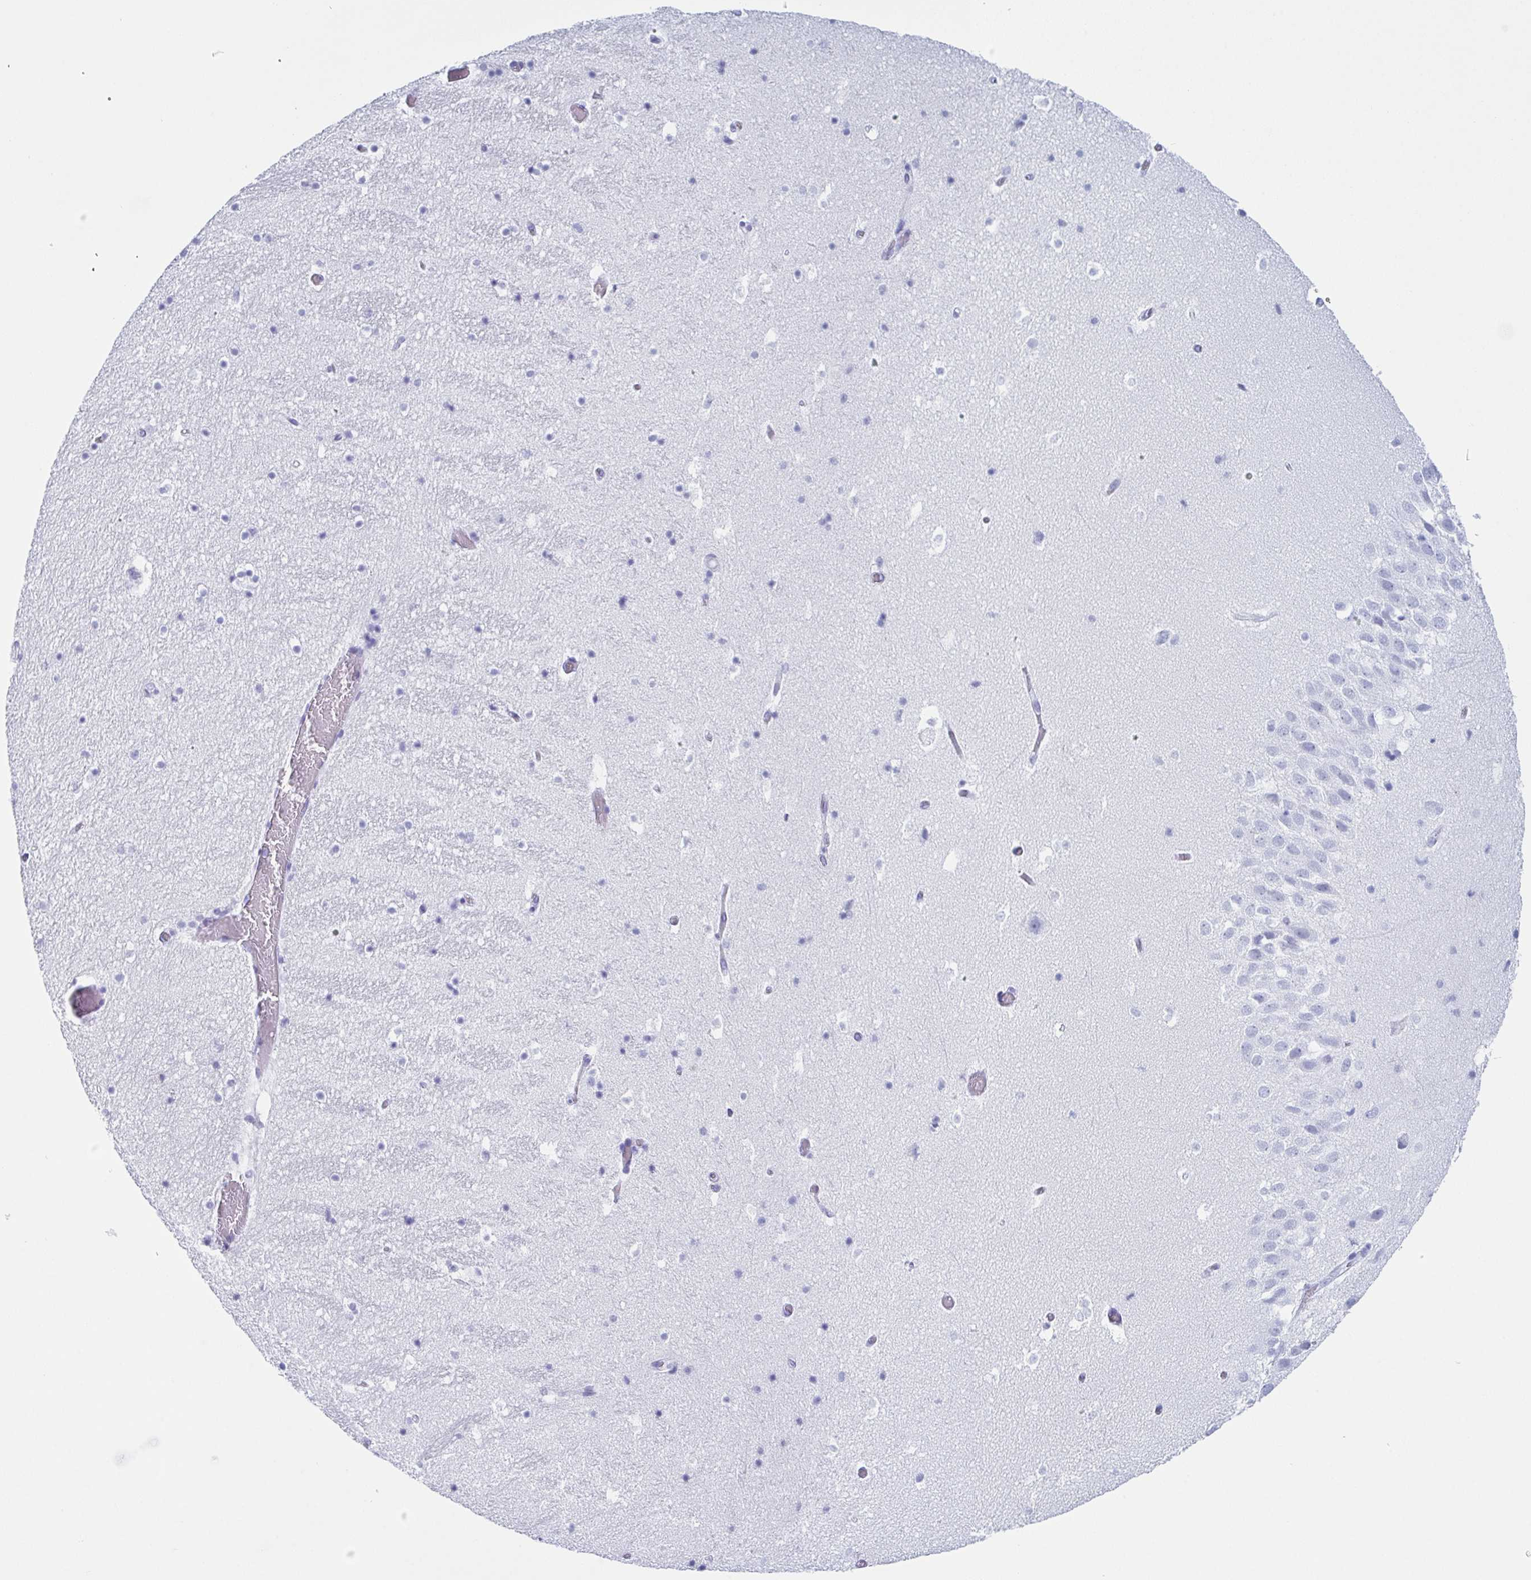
{"staining": {"intensity": "negative", "quantity": "none", "location": "none"}, "tissue": "hippocampus", "cell_type": "Glial cells", "image_type": "normal", "snomed": [{"axis": "morphology", "description": "Normal tissue, NOS"}, {"axis": "topography", "description": "Hippocampus"}], "caption": "DAB immunohistochemical staining of normal hippocampus reveals no significant expression in glial cells. Nuclei are stained in blue.", "gene": "LYRM2", "patient": {"sex": "male", "age": 26}}